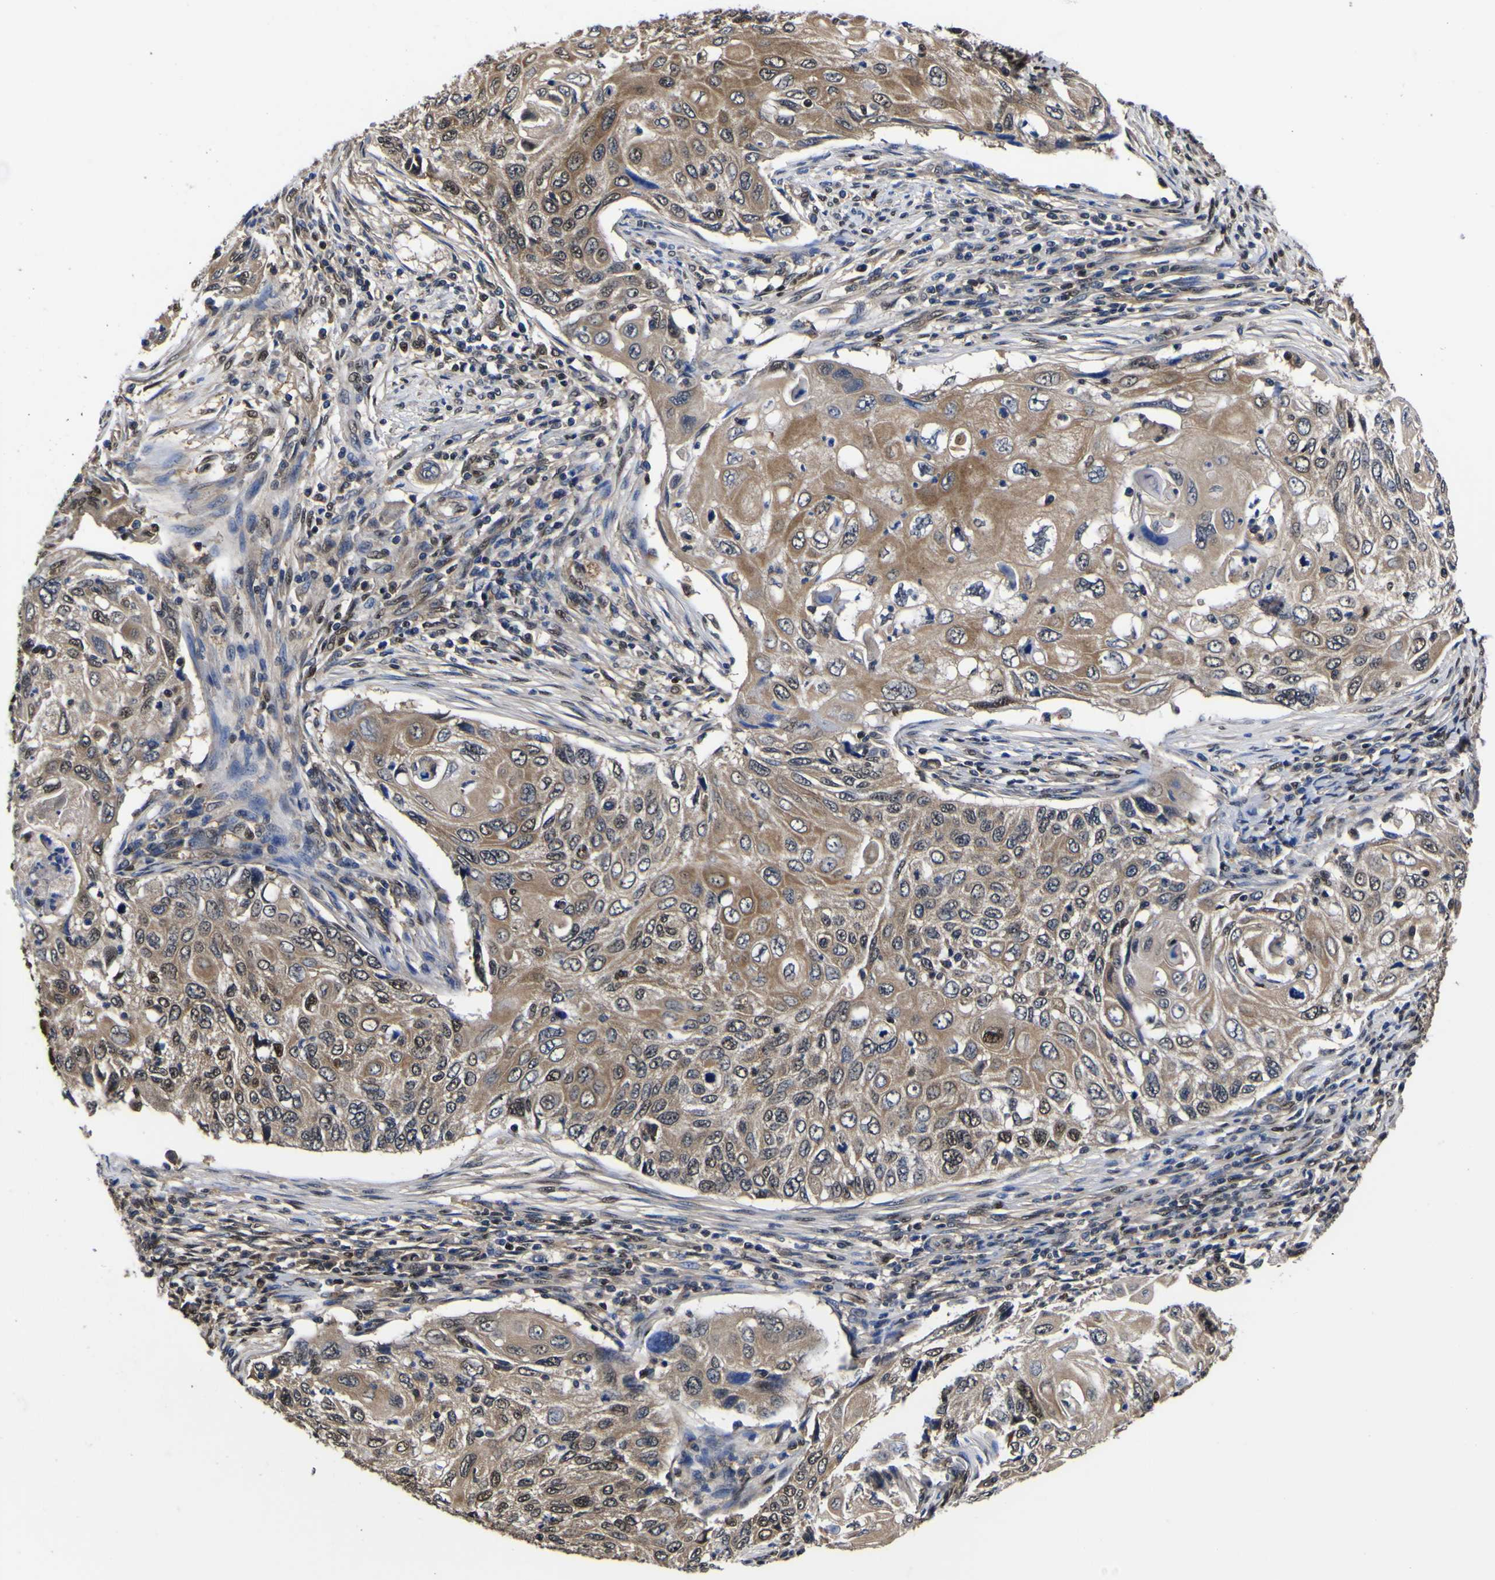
{"staining": {"intensity": "moderate", "quantity": ">75%", "location": "cytoplasmic/membranous,nuclear"}, "tissue": "cervical cancer", "cell_type": "Tumor cells", "image_type": "cancer", "snomed": [{"axis": "morphology", "description": "Squamous cell carcinoma, NOS"}, {"axis": "topography", "description": "Cervix"}], "caption": "Protein expression analysis of cervical squamous cell carcinoma demonstrates moderate cytoplasmic/membranous and nuclear expression in about >75% of tumor cells.", "gene": "FAM110B", "patient": {"sex": "female", "age": 70}}